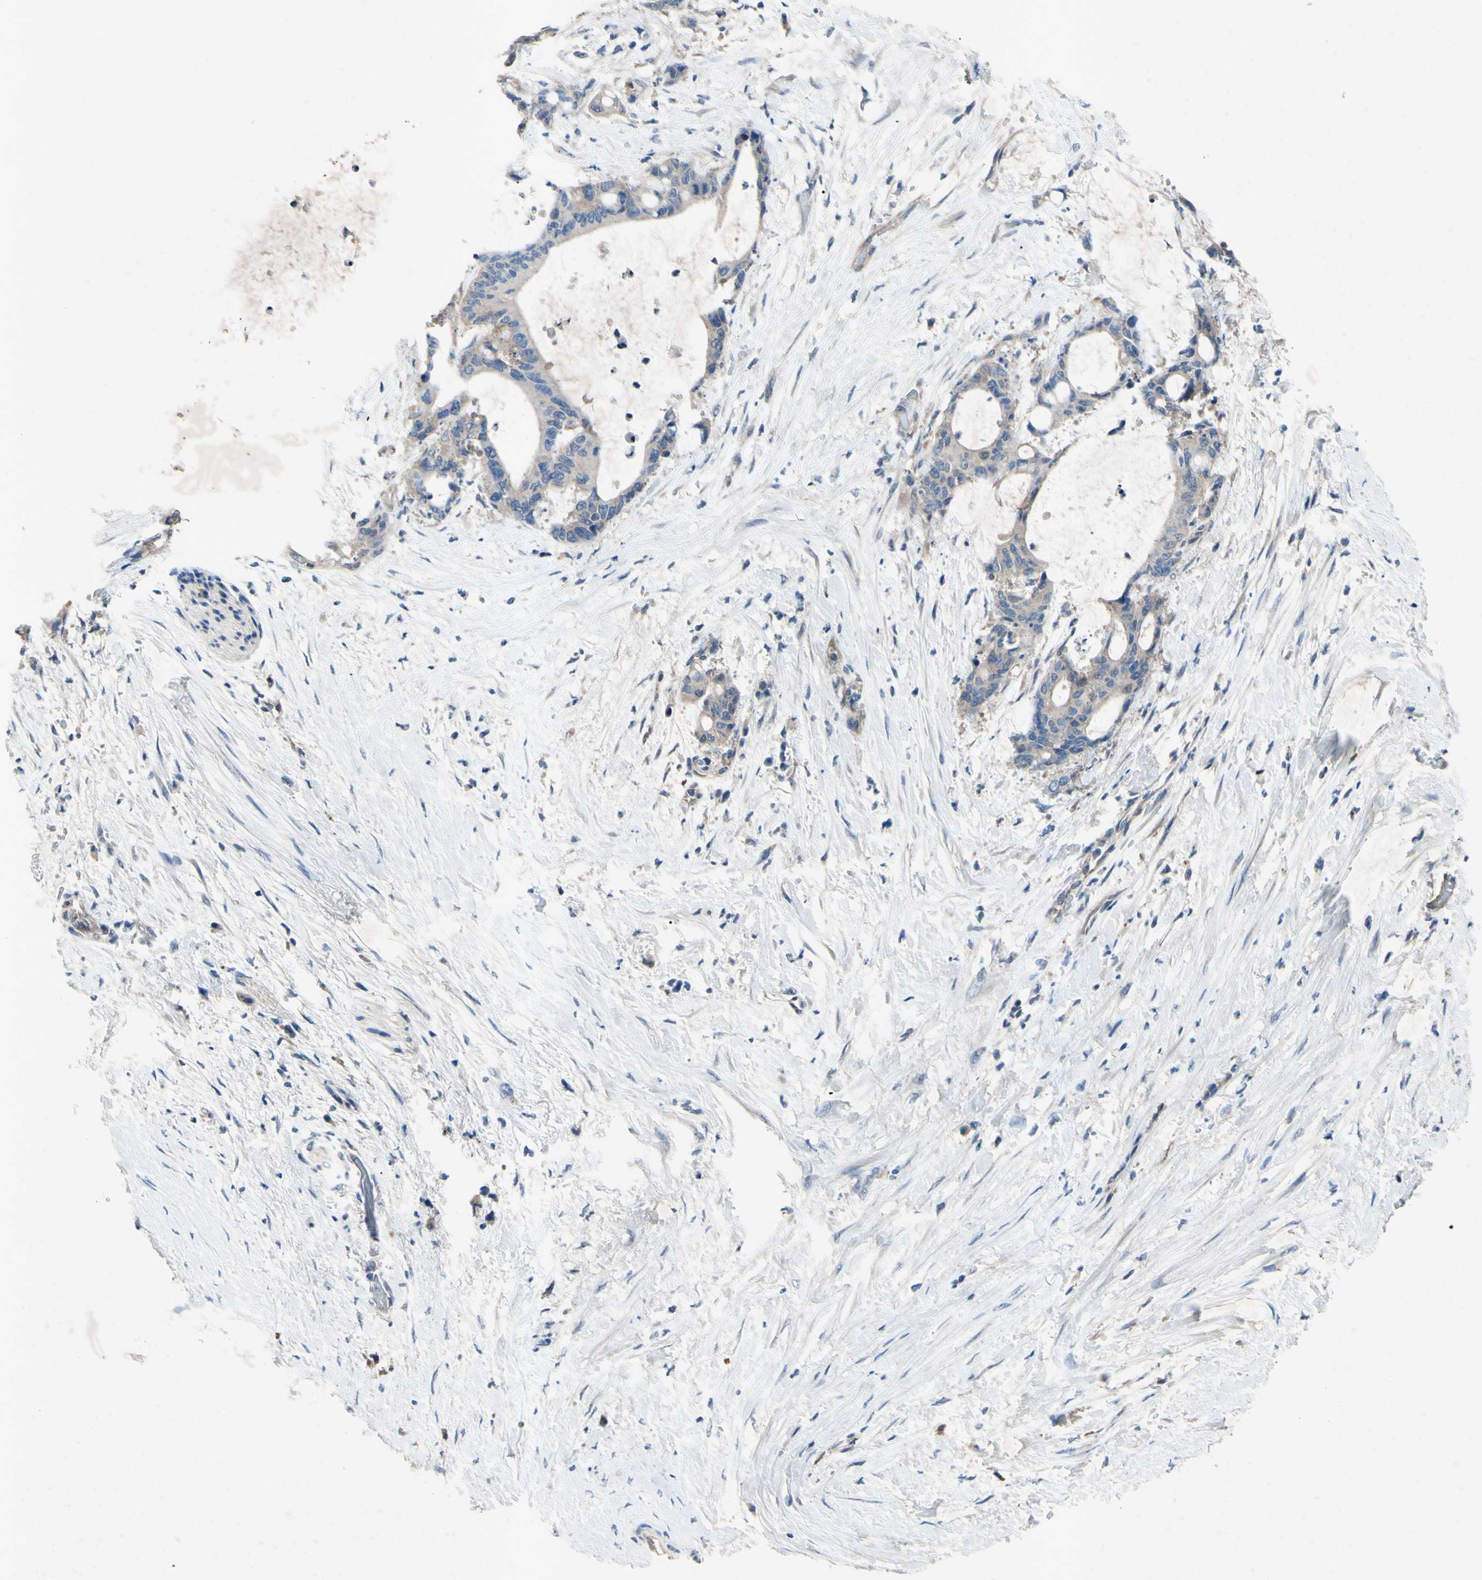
{"staining": {"intensity": "weak", "quantity": "<25%", "location": "cytoplasmic/membranous"}, "tissue": "liver cancer", "cell_type": "Tumor cells", "image_type": "cancer", "snomed": [{"axis": "morphology", "description": "Cholangiocarcinoma"}, {"axis": "topography", "description": "Liver"}], "caption": "This is an immunohistochemistry (IHC) micrograph of liver cancer. There is no positivity in tumor cells.", "gene": "HILPDA", "patient": {"sex": "female", "age": 73}}